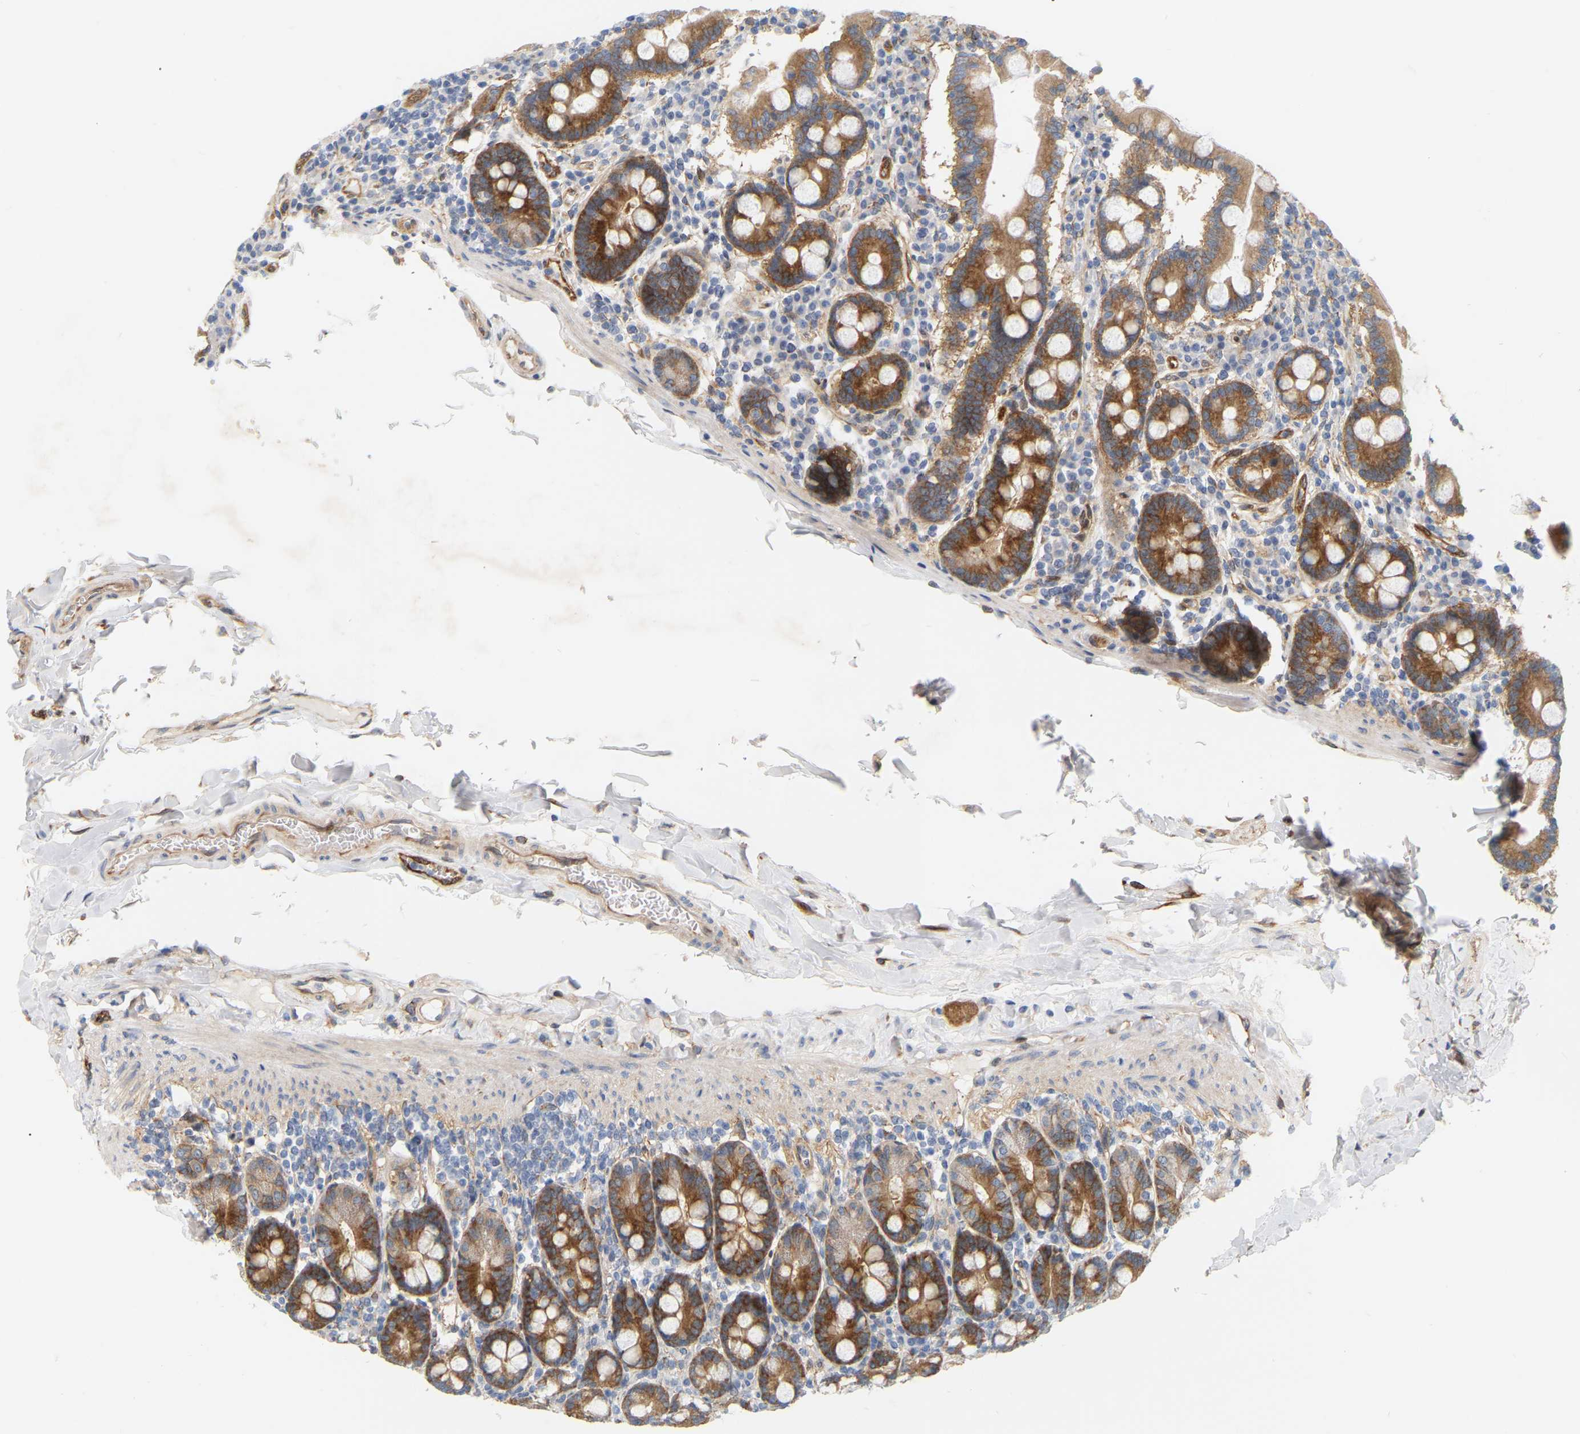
{"staining": {"intensity": "strong", "quantity": ">75%", "location": "cytoplasmic/membranous"}, "tissue": "duodenum", "cell_type": "Glandular cells", "image_type": "normal", "snomed": [{"axis": "morphology", "description": "Normal tissue, NOS"}, {"axis": "topography", "description": "Duodenum"}], "caption": "IHC staining of benign duodenum, which reveals high levels of strong cytoplasmic/membranous positivity in approximately >75% of glandular cells indicating strong cytoplasmic/membranous protein positivity. The staining was performed using DAB (brown) for protein detection and nuclei were counterstained in hematoxylin (blue).", "gene": "RAPH1", "patient": {"sex": "male", "age": 50}}